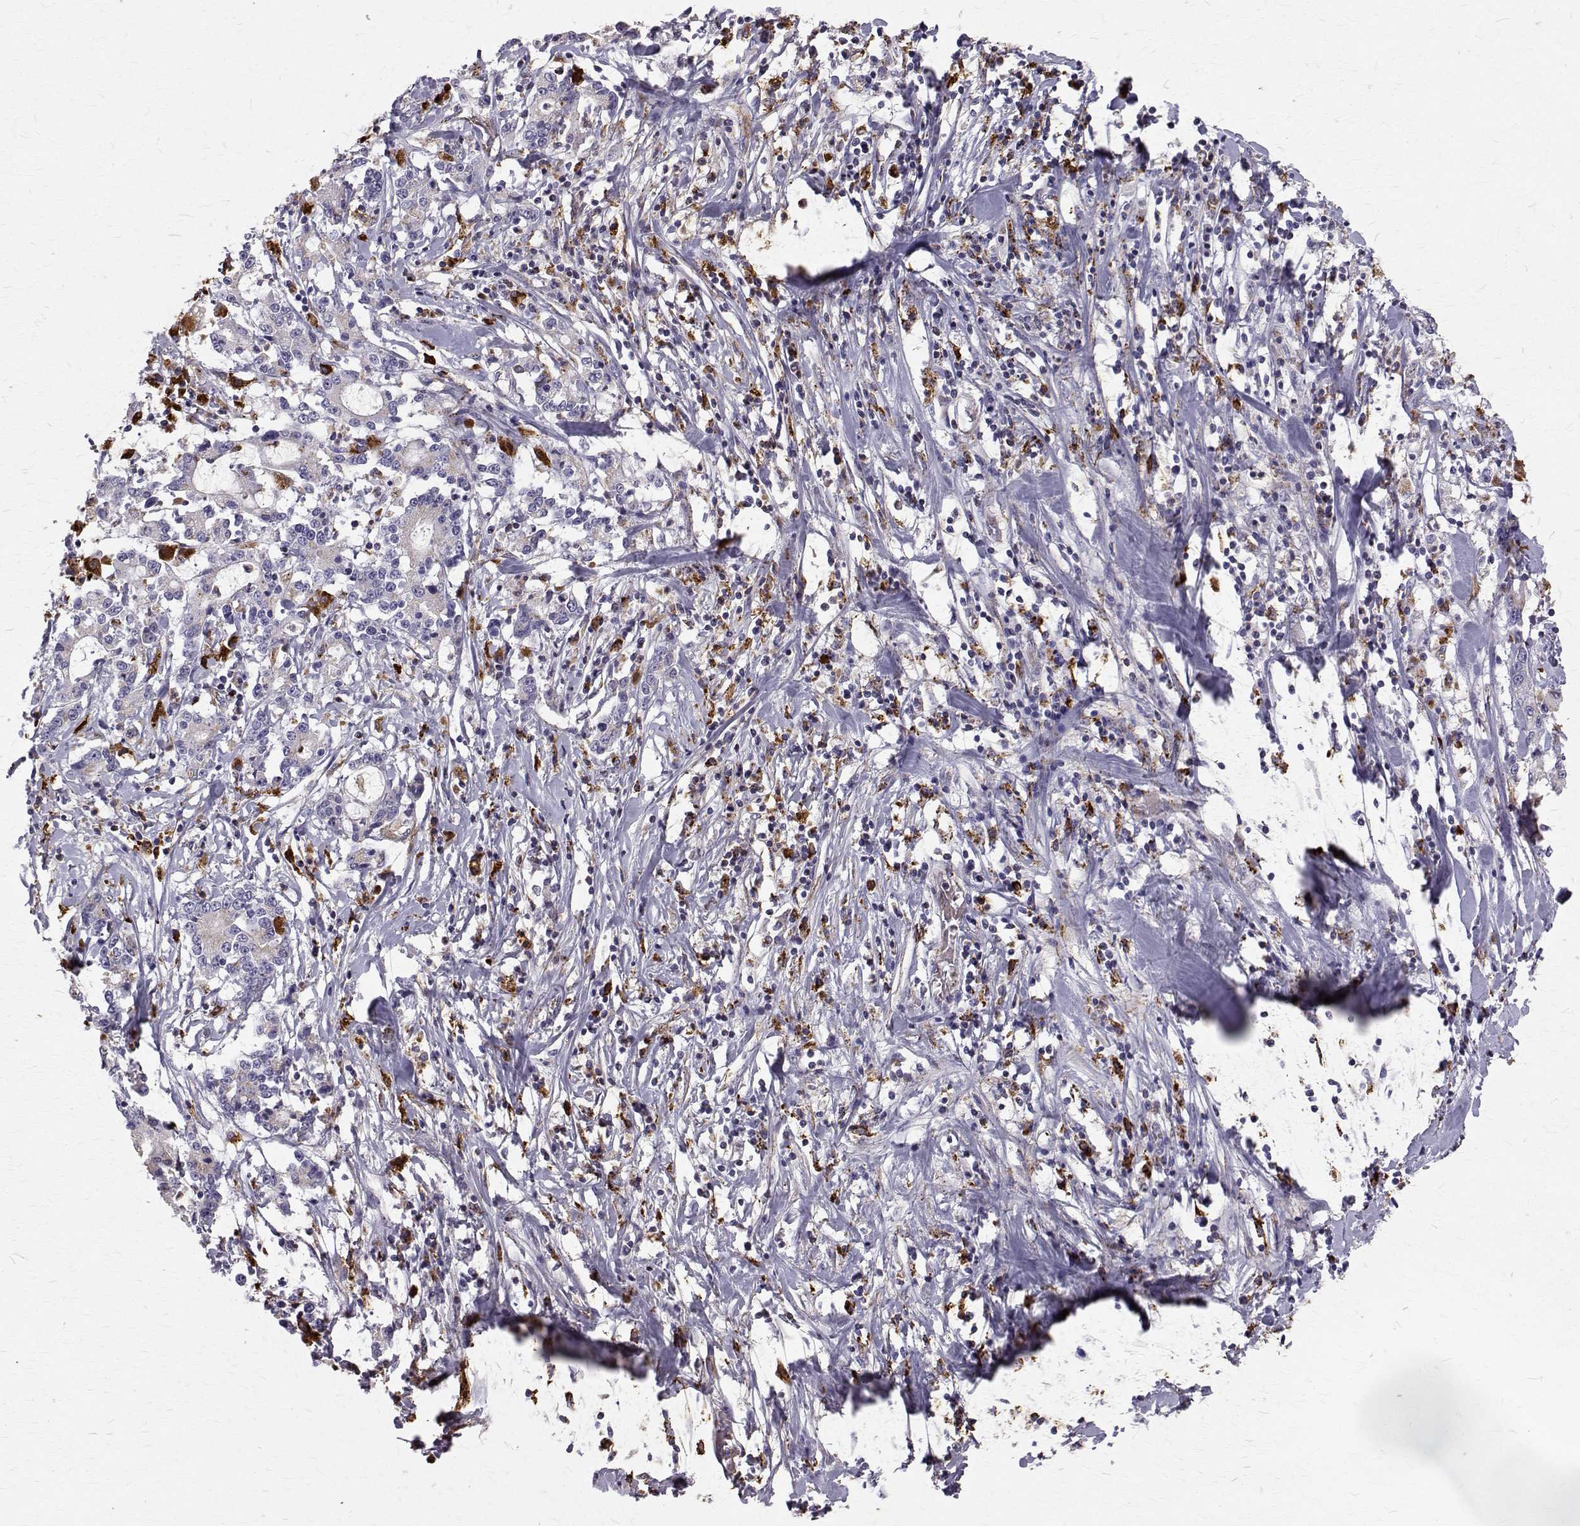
{"staining": {"intensity": "strong", "quantity": "<25%", "location": "cytoplasmic/membranous"}, "tissue": "stomach cancer", "cell_type": "Tumor cells", "image_type": "cancer", "snomed": [{"axis": "morphology", "description": "Adenocarcinoma, NOS"}, {"axis": "topography", "description": "Stomach, upper"}], "caption": "This is an image of IHC staining of stomach adenocarcinoma, which shows strong positivity in the cytoplasmic/membranous of tumor cells.", "gene": "TPP1", "patient": {"sex": "male", "age": 68}}